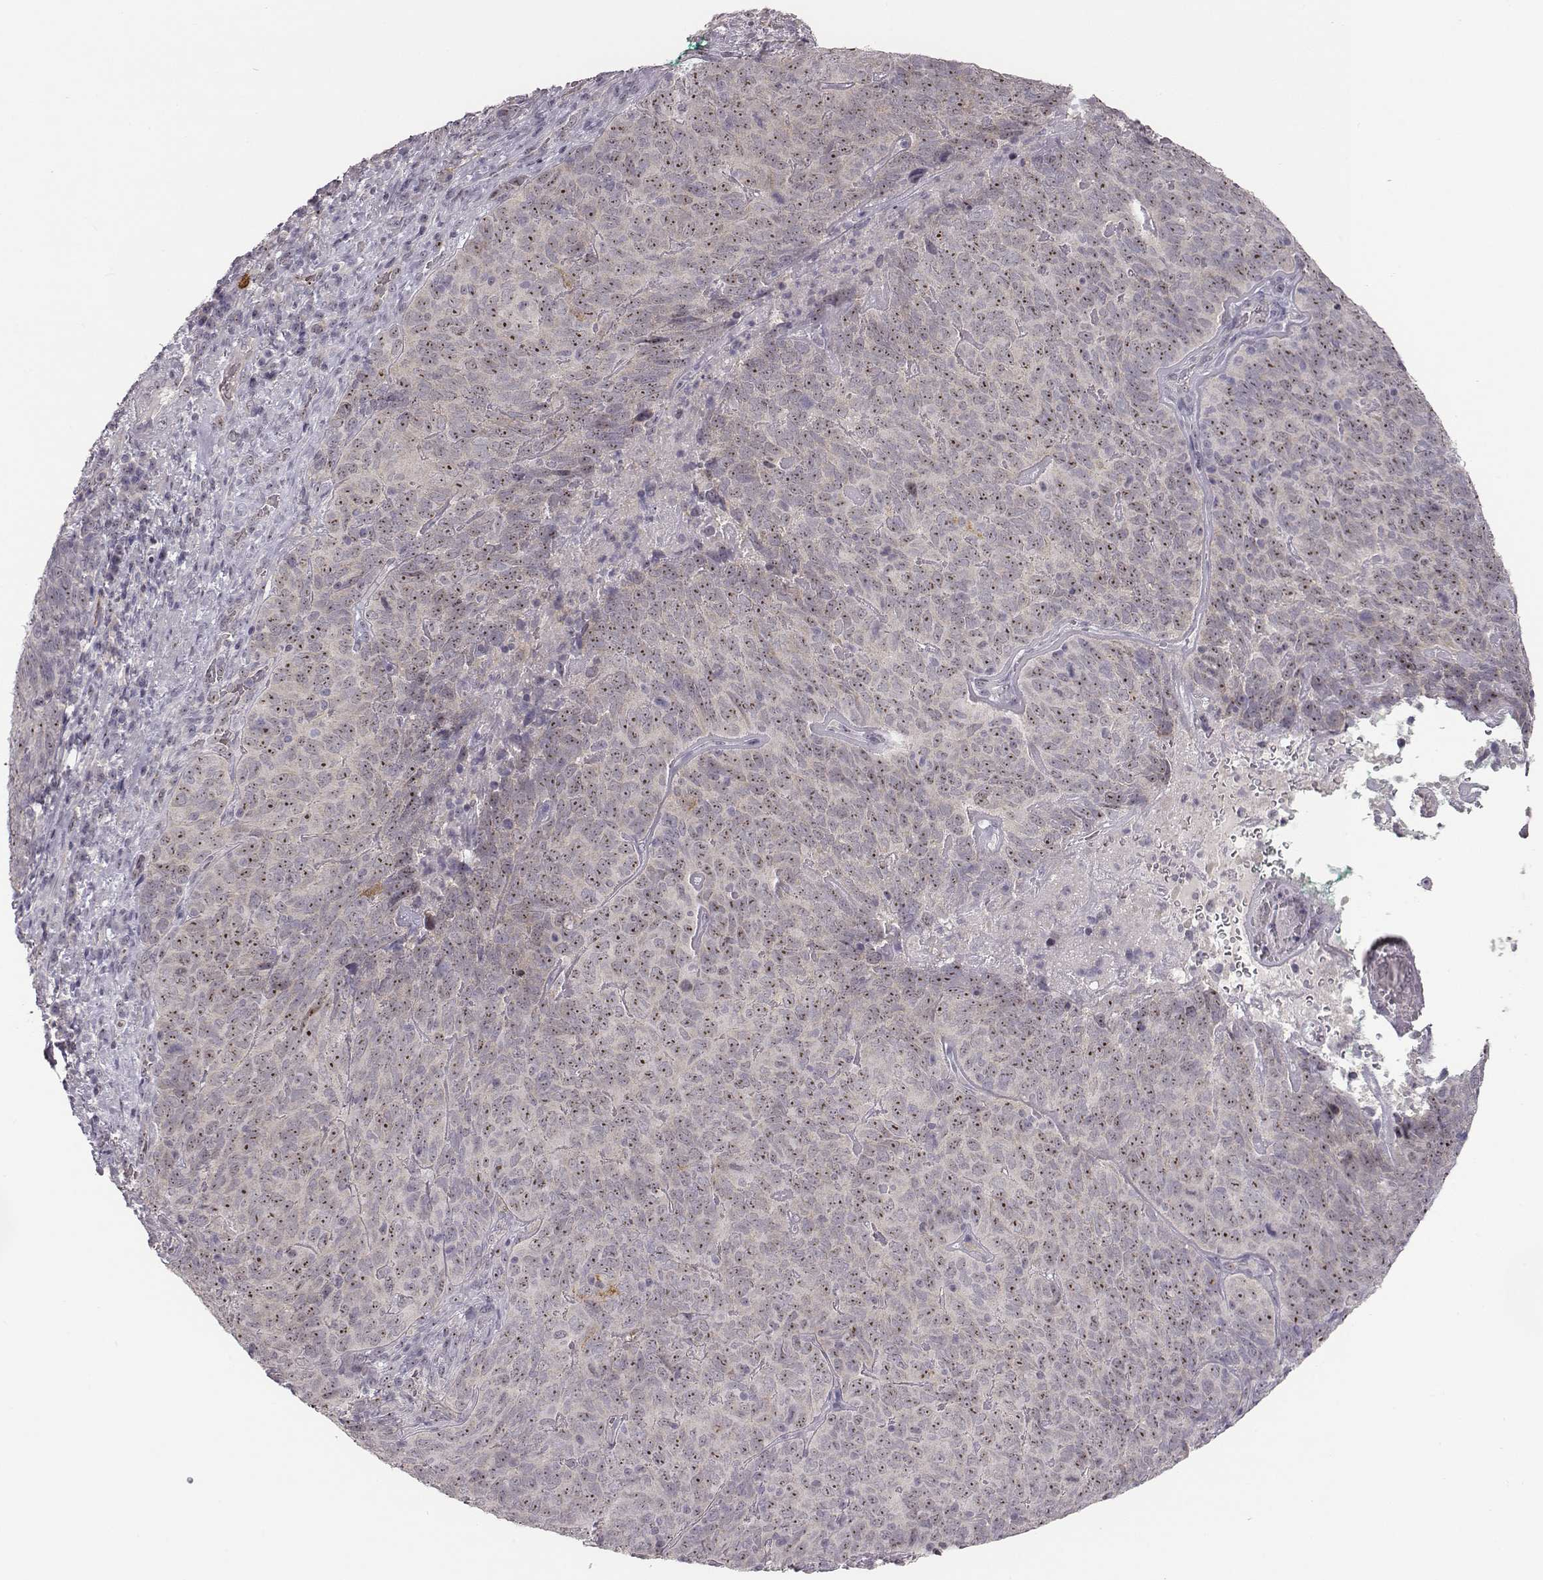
{"staining": {"intensity": "moderate", "quantity": "25%-75%", "location": "nuclear"}, "tissue": "skin cancer", "cell_type": "Tumor cells", "image_type": "cancer", "snomed": [{"axis": "morphology", "description": "Squamous cell carcinoma, NOS"}, {"axis": "topography", "description": "Skin"}, {"axis": "topography", "description": "Anal"}], "caption": "A brown stain highlights moderate nuclear positivity of a protein in skin squamous cell carcinoma tumor cells.", "gene": "NIFK", "patient": {"sex": "female", "age": 51}}